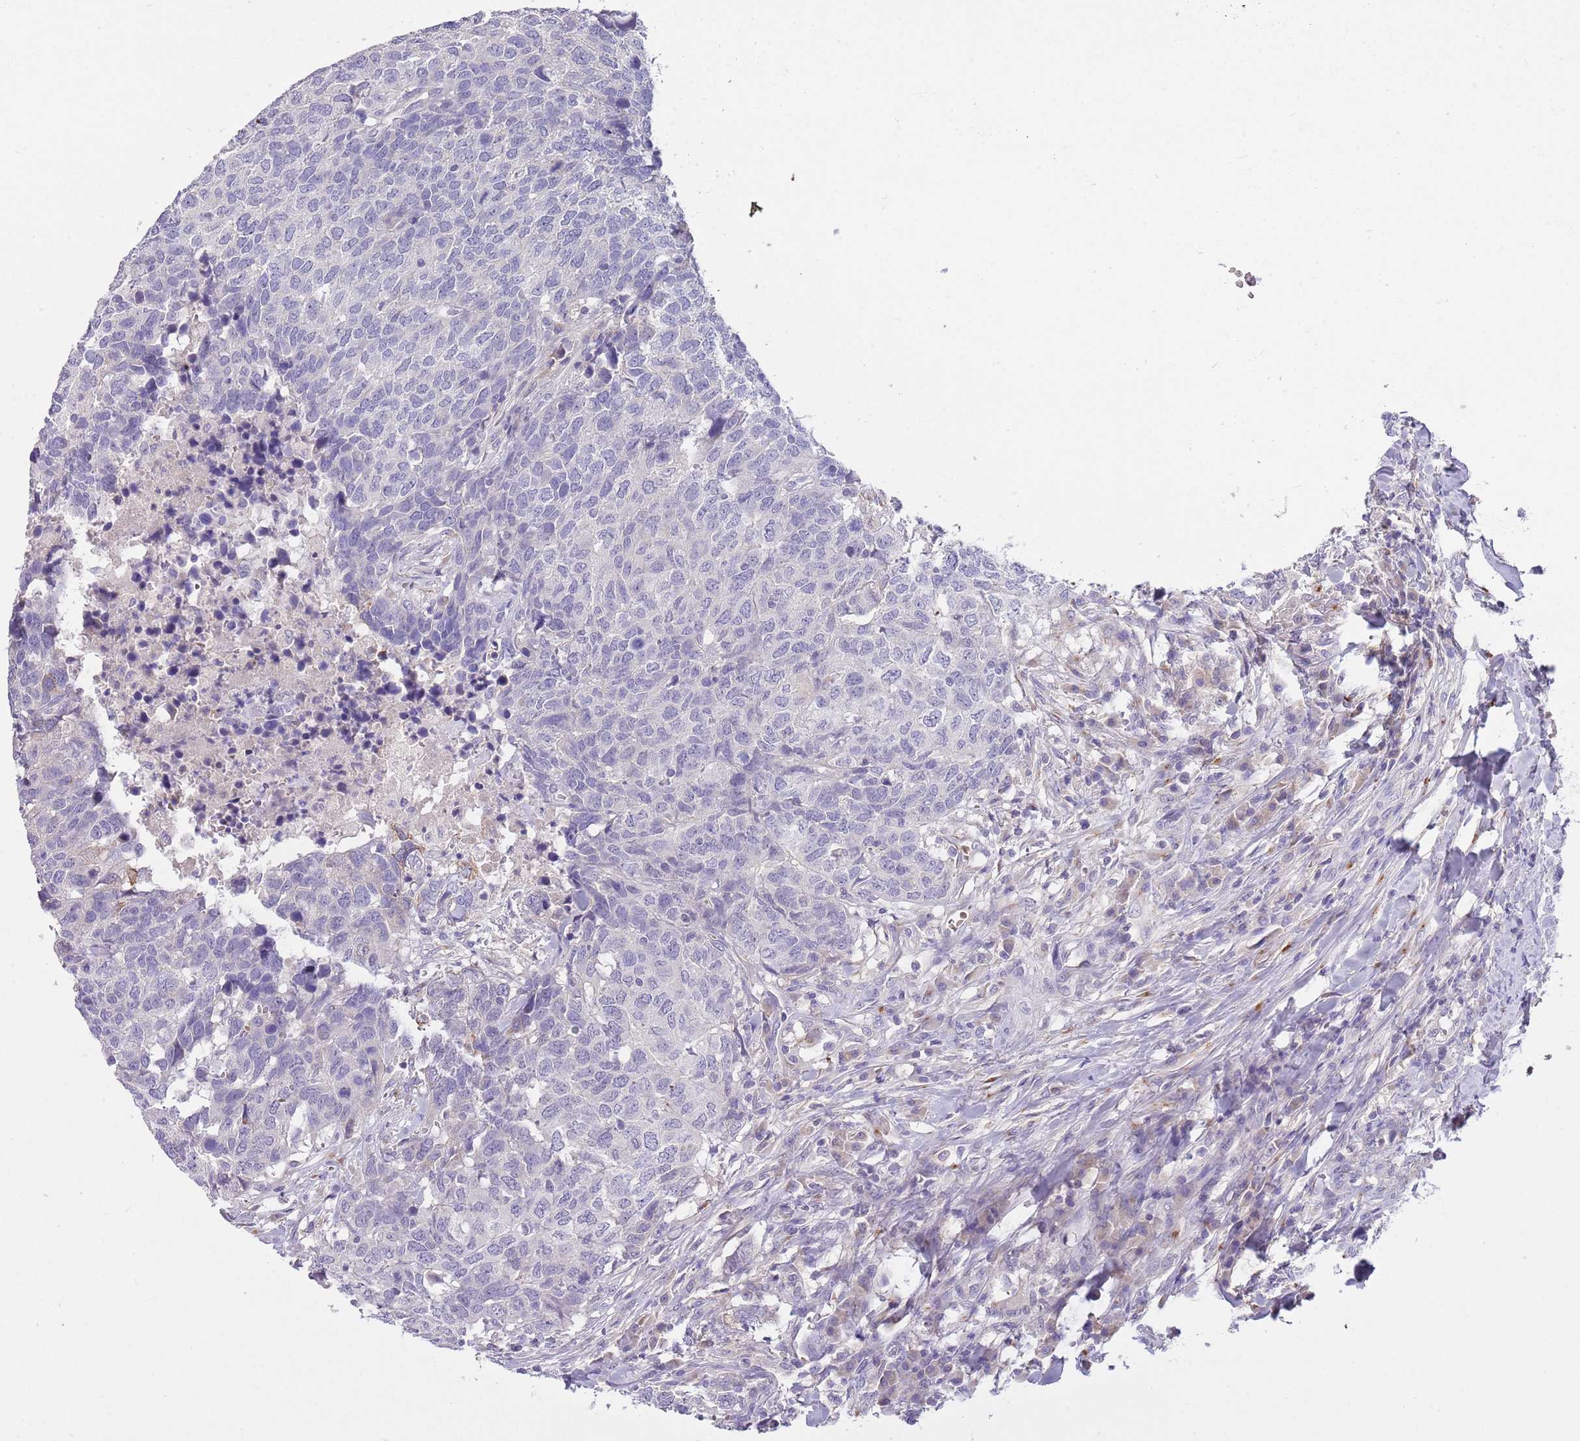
{"staining": {"intensity": "negative", "quantity": "none", "location": "none"}, "tissue": "head and neck cancer", "cell_type": "Tumor cells", "image_type": "cancer", "snomed": [{"axis": "morphology", "description": "Normal tissue, NOS"}, {"axis": "morphology", "description": "Squamous cell carcinoma, NOS"}, {"axis": "topography", "description": "Skeletal muscle"}, {"axis": "topography", "description": "Vascular tissue"}, {"axis": "topography", "description": "Peripheral nerve tissue"}, {"axis": "topography", "description": "Head-Neck"}], "caption": "Head and neck cancer was stained to show a protein in brown. There is no significant positivity in tumor cells.", "gene": "CFAP73", "patient": {"sex": "male", "age": 66}}